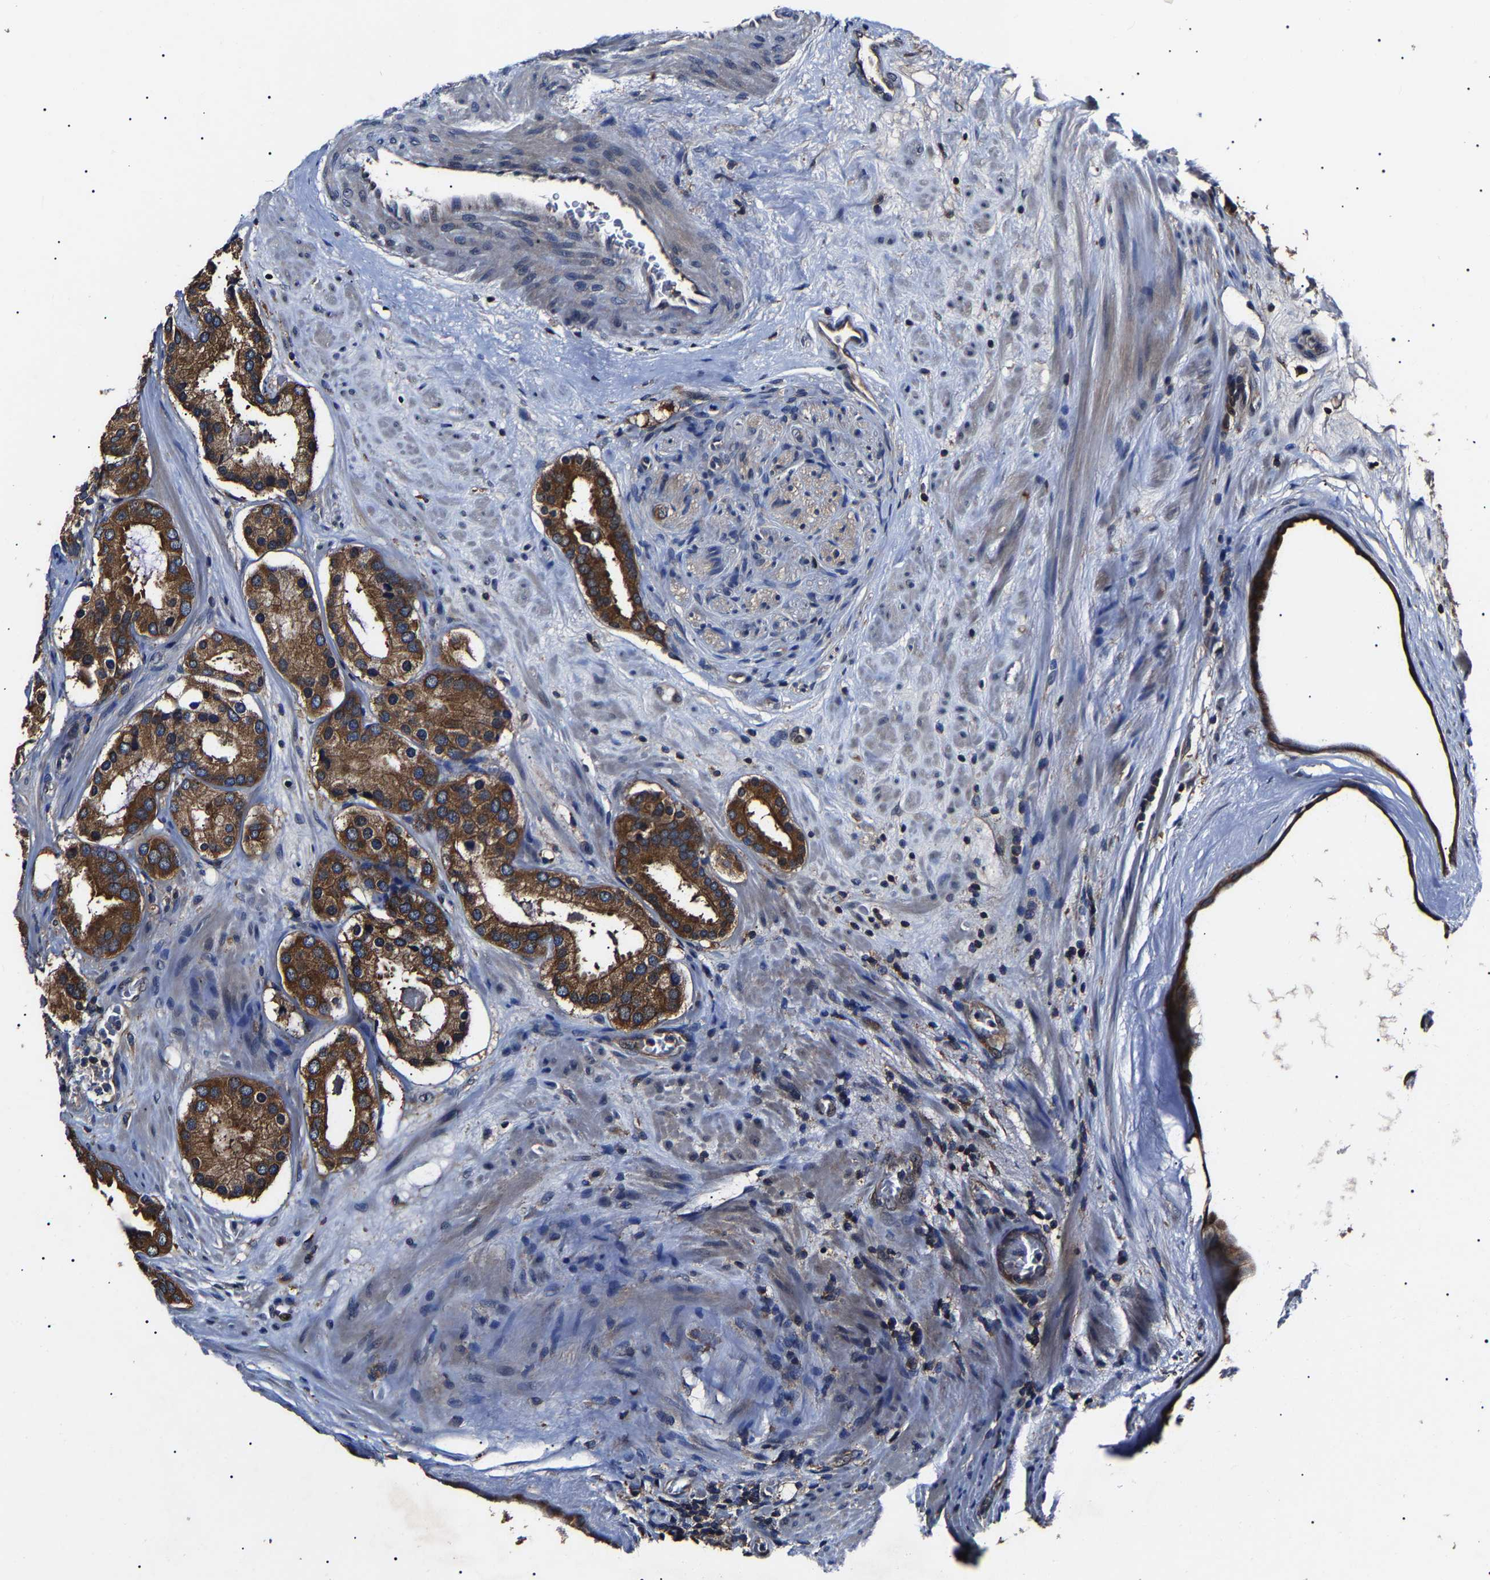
{"staining": {"intensity": "moderate", "quantity": ">75%", "location": "cytoplasmic/membranous"}, "tissue": "prostate cancer", "cell_type": "Tumor cells", "image_type": "cancer", "snomed": [{"axis": "morphology", "description": "Adenocarcinoma, Low grade"}, {"axis": "topography", "description": "Prostate"}], "caption": "A brown stain labels moderate cytoplasmic/membranous staining of a protein in human prostate cancer tumor cells.", "gene": "CCT8", "patient": {"sex": "male", "age": 69}}